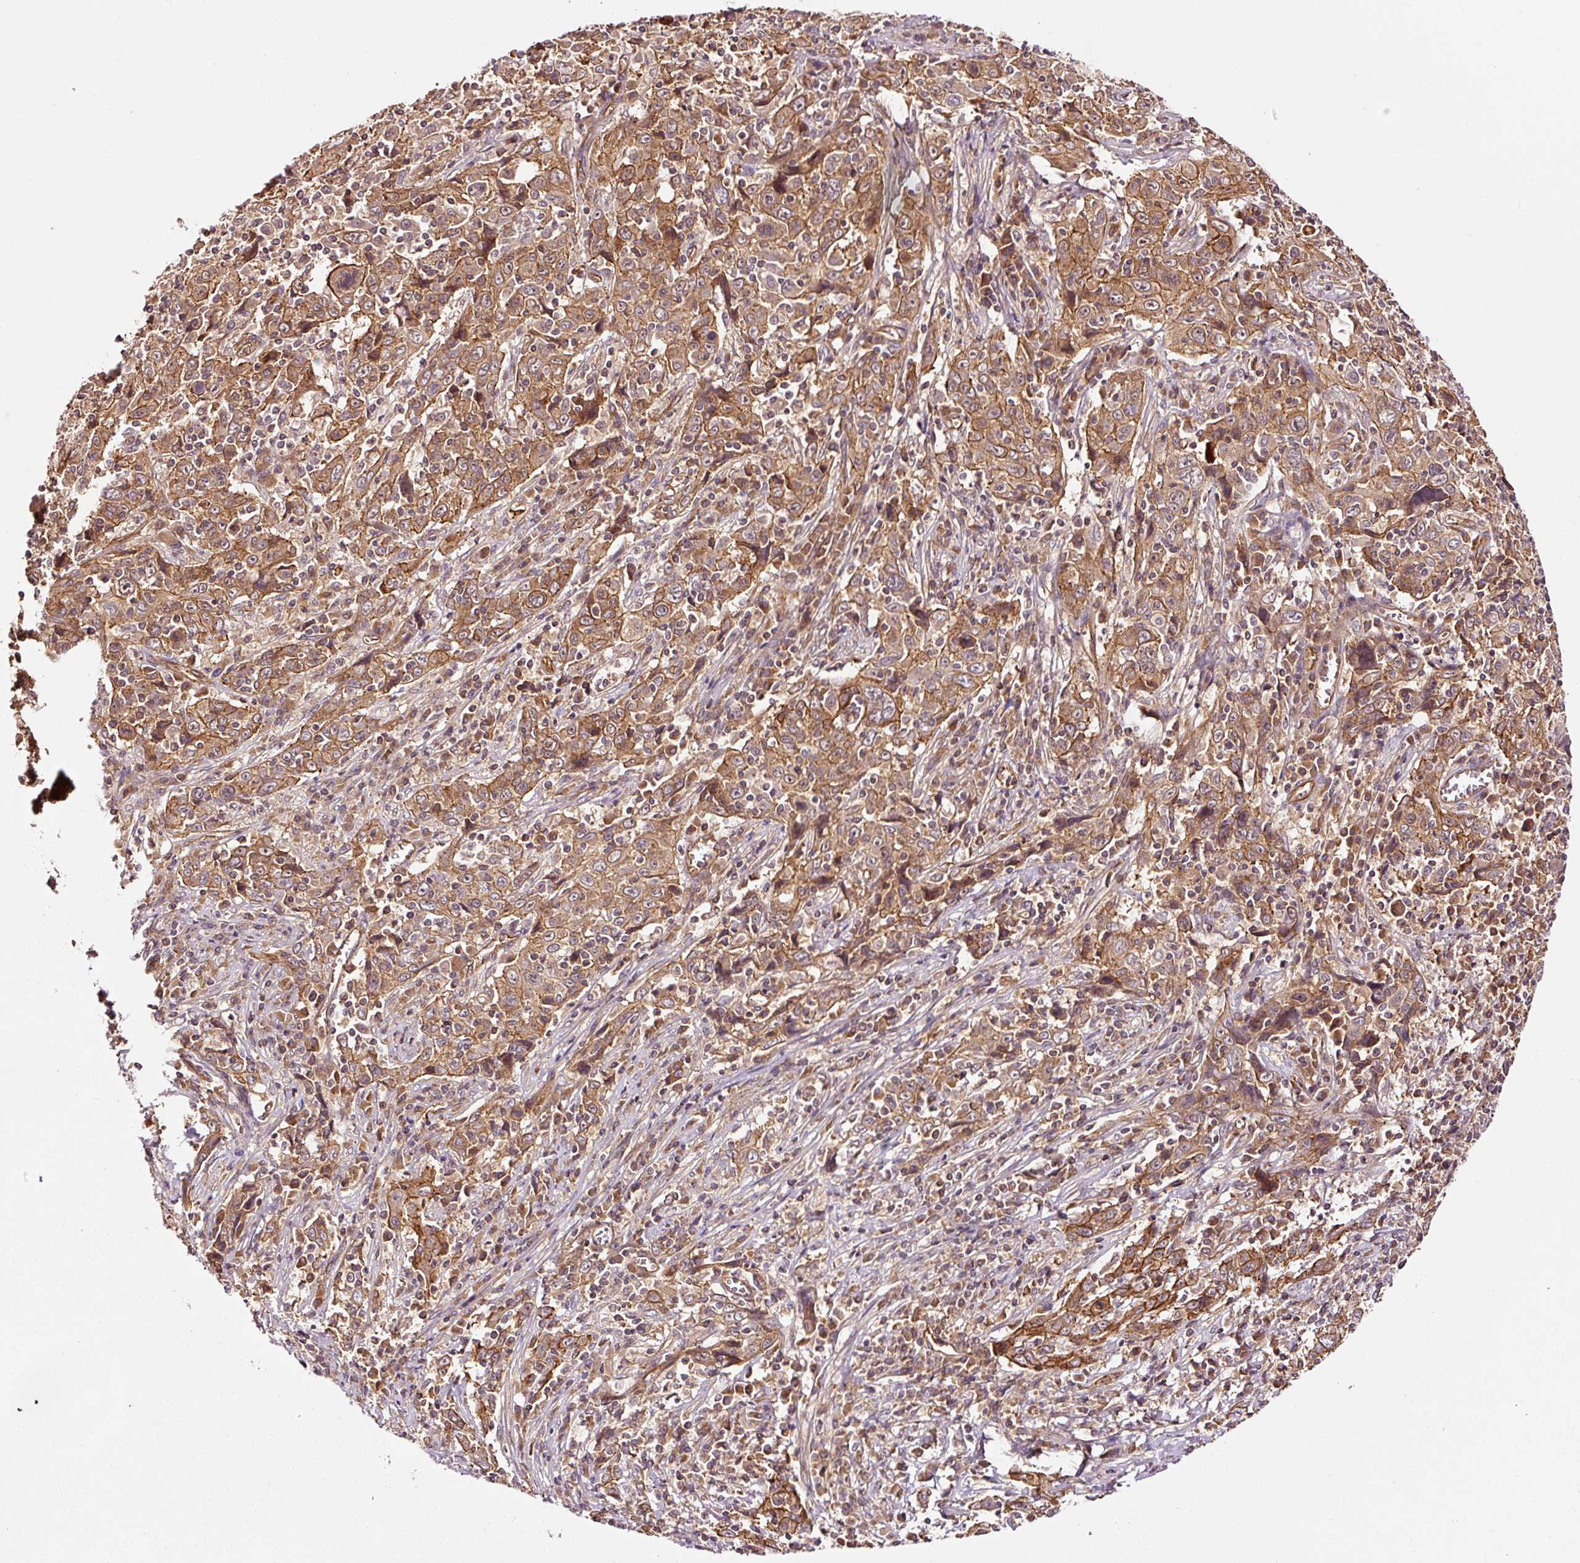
{"staining": {"intensity": "moderate", "quantity": ">75%", "location": "cytoplasmic/membranous"}, "tissue": "cervical cancer", "cell_type": "Tumor cells", "image_type": "cancer", "snomed": [{"axis": "morphology", "description": "Squamous cell carcinoma, NOS"}, {"axis": "topography", "description": "Cervix"}], "caption": "Tumor cells reveal moderate cytoplasmic/membranous expression in approximately >75% of cells in cervical cancer.", "gene": "METAP1", "patient": {"sex": "female", "age": 46}}